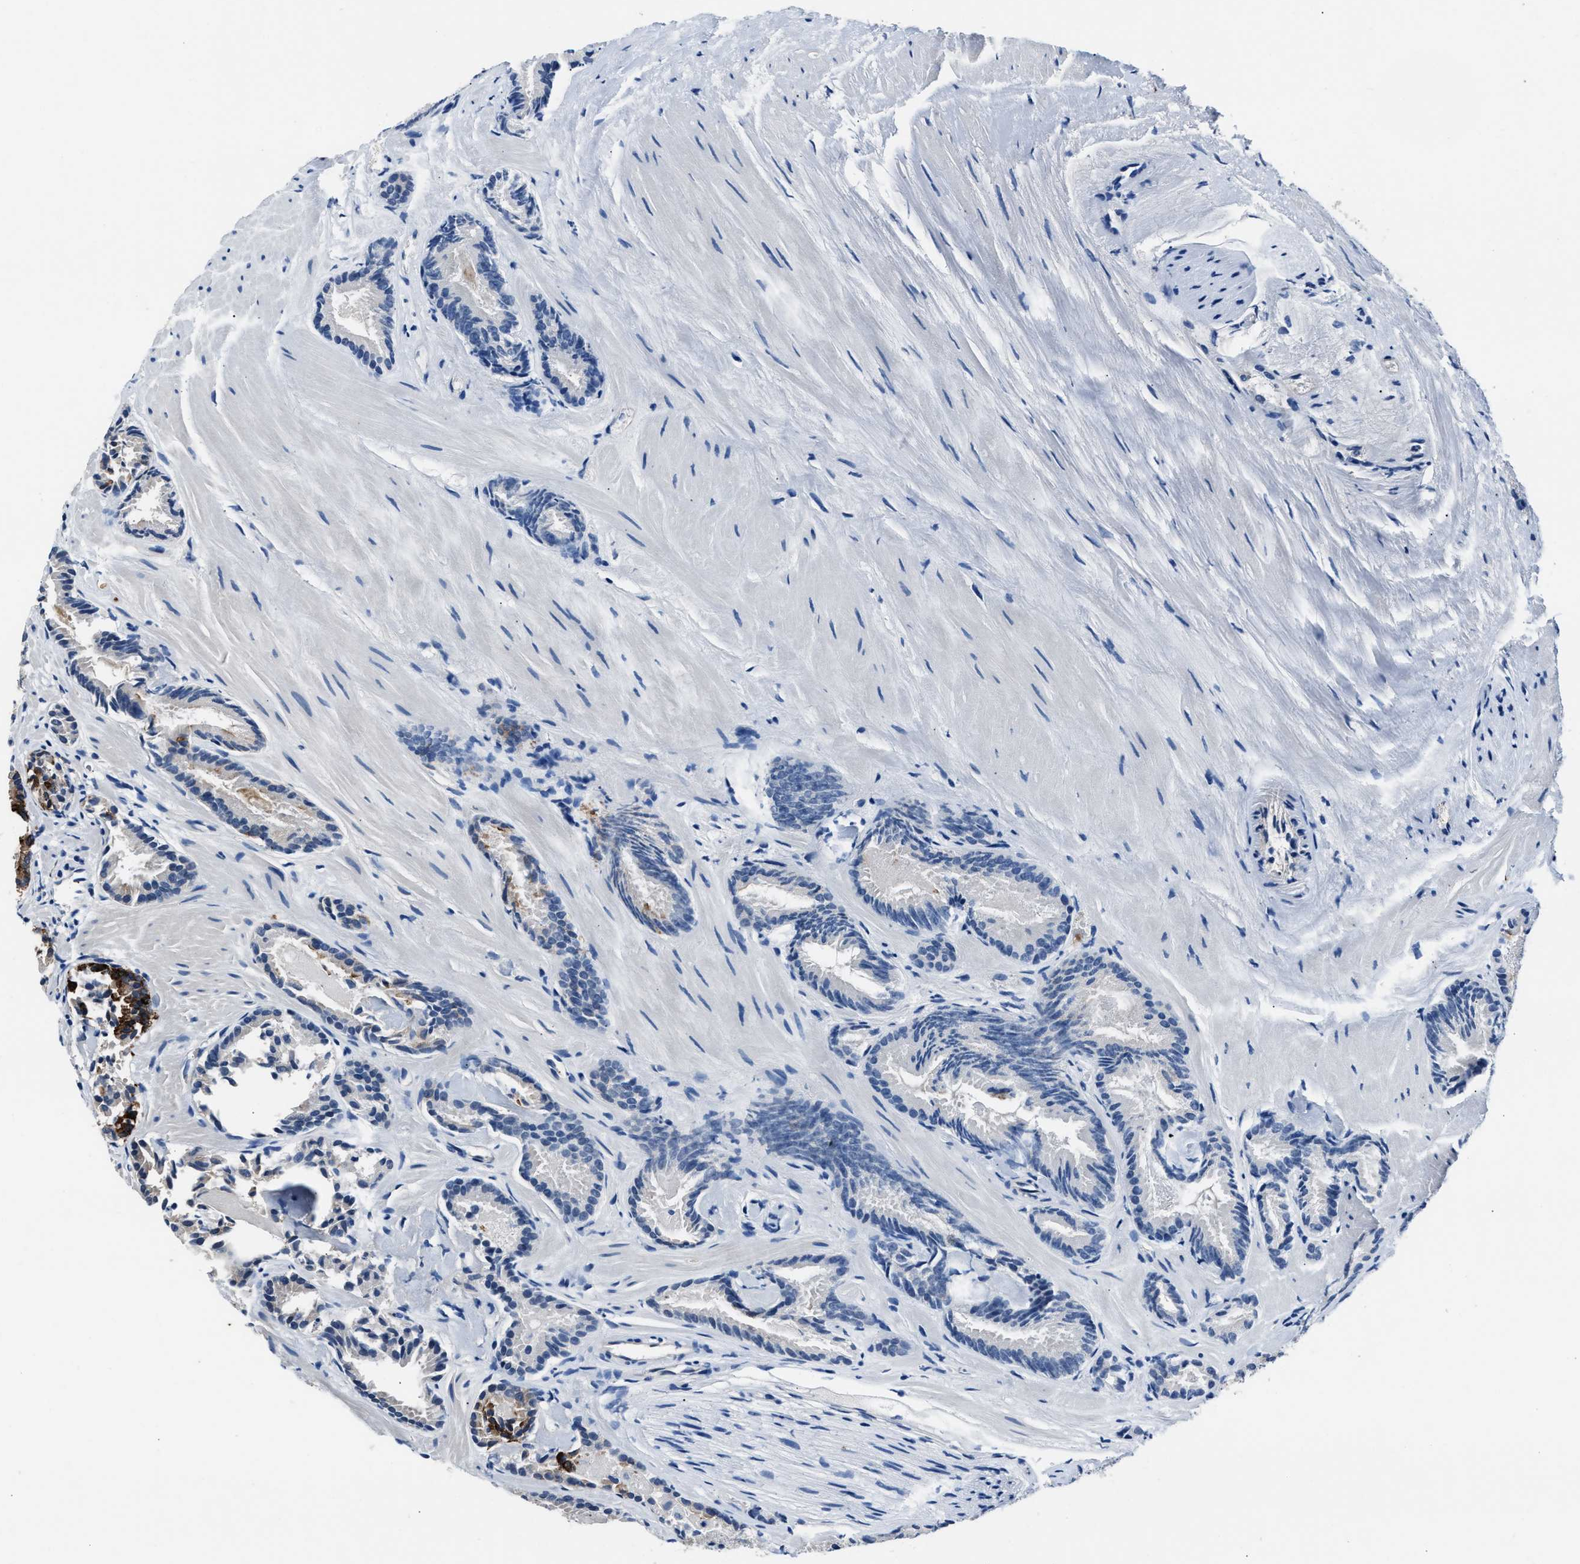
{"staining": {"intensity": "negative", "quantity": "none", "location": "none"}, "tissue": "prostate cancer", "cell_type": "Tumor cells", "image_type": "cancer", "snomed": [{"axis": "morphology", "description": "Adenocarcinoma, Low grade"}, {"axis": "topography", "description": "Prostate"}], "caption": "Tumor cells are negative for protein expression in human prostate cancer. Nuclei are stained in blue.", "gene": "PPA1", "patient": {"sex": "male", "age": 51}}